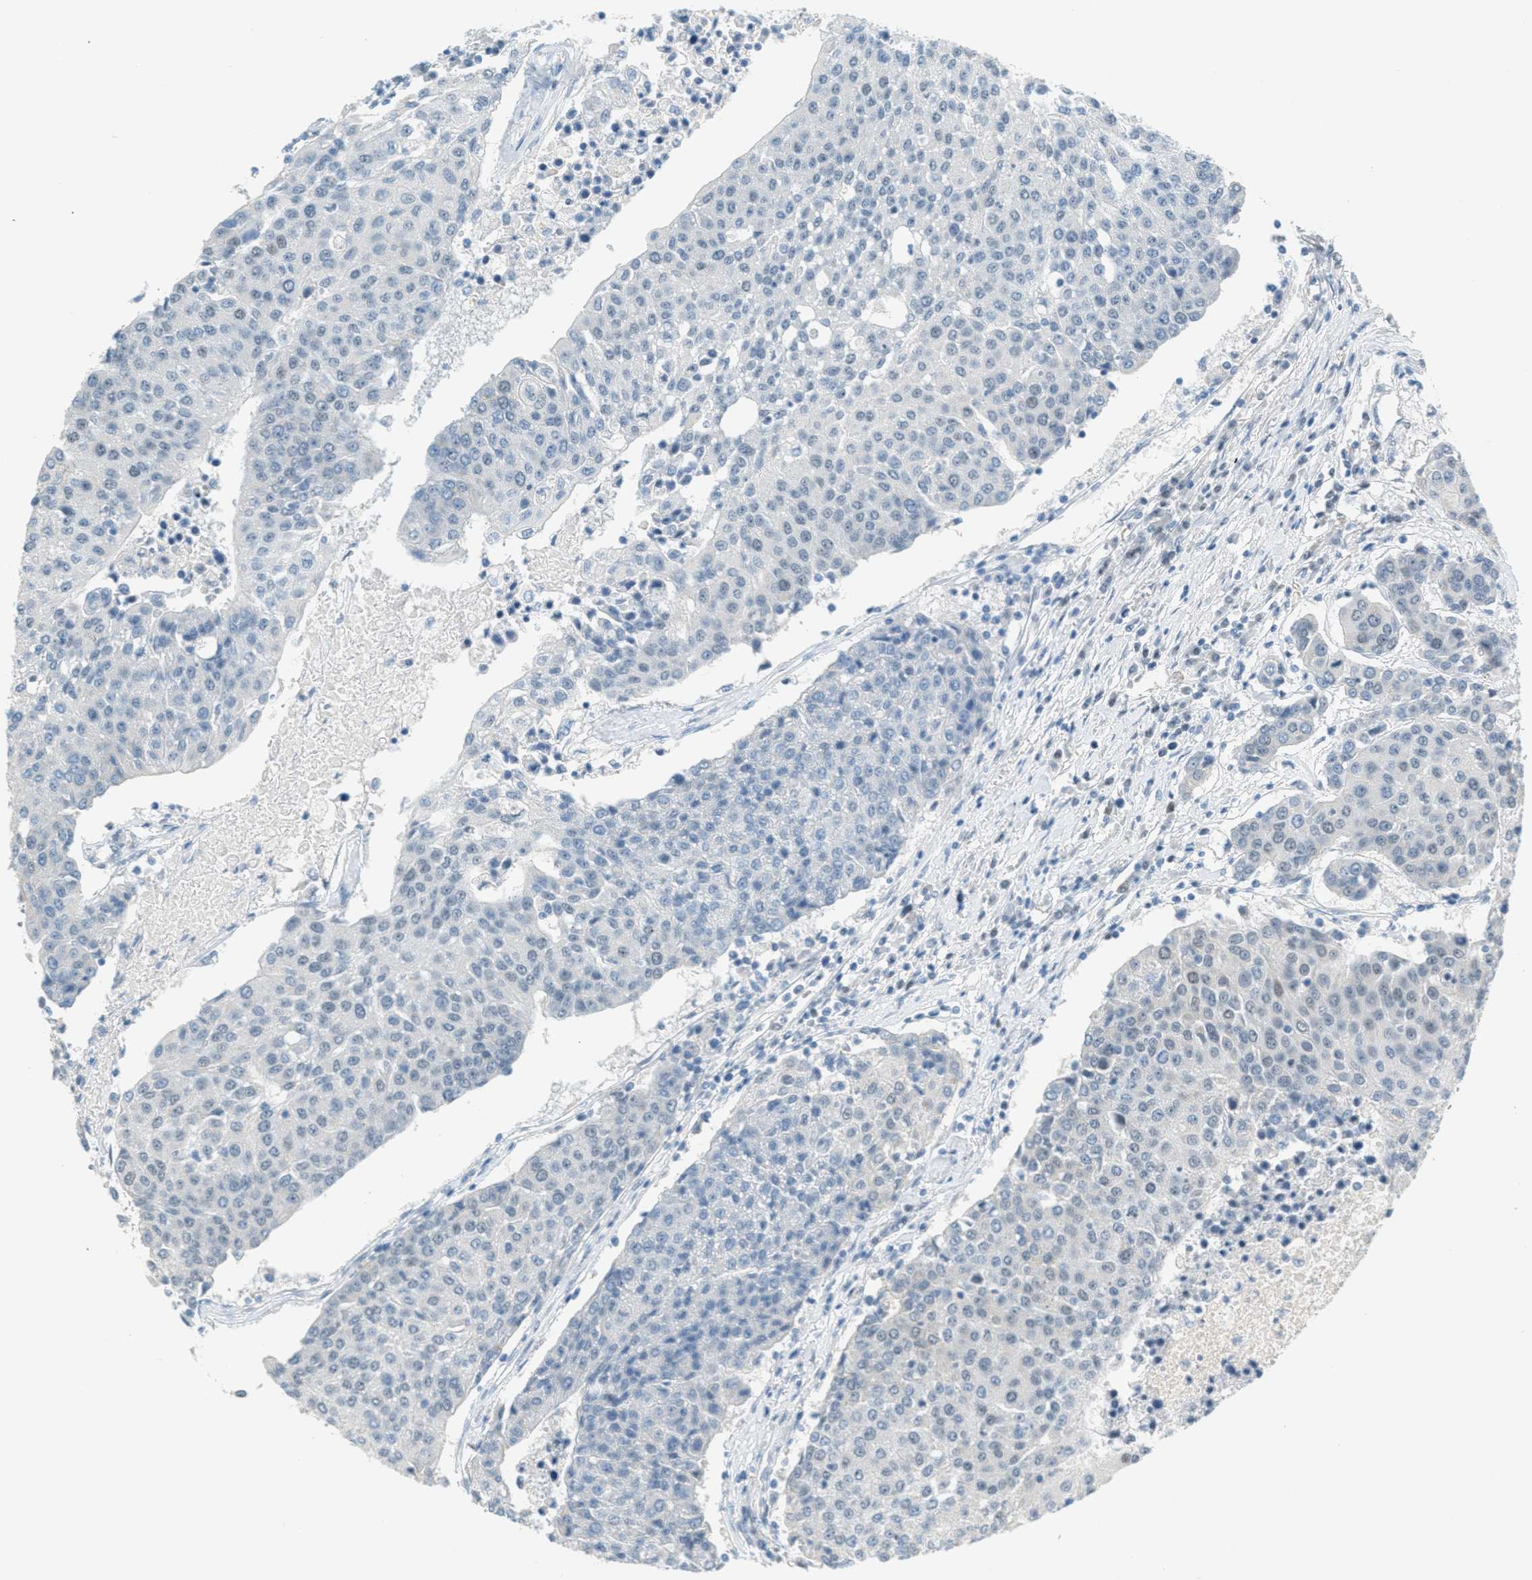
{"staining": {"intensity": "negative", "quantity": "none", "location": "none"}, "tissue": "urothelial cancer", "cell_type": "Tumor cells", "image_type": "cancer", "snomed": [{"axis": "morphology", "description": "Urothelial carcinoma, High grade"}, {"axis": "topography", "description": "Urinary bladder"}], "caption": "Urothelial cancer stained for a protein using immunohistochemistry (IHC) exhibits no staining tumor cells.", "gene": "TCF3", "patient": {"sex": "female", "age": 85}}